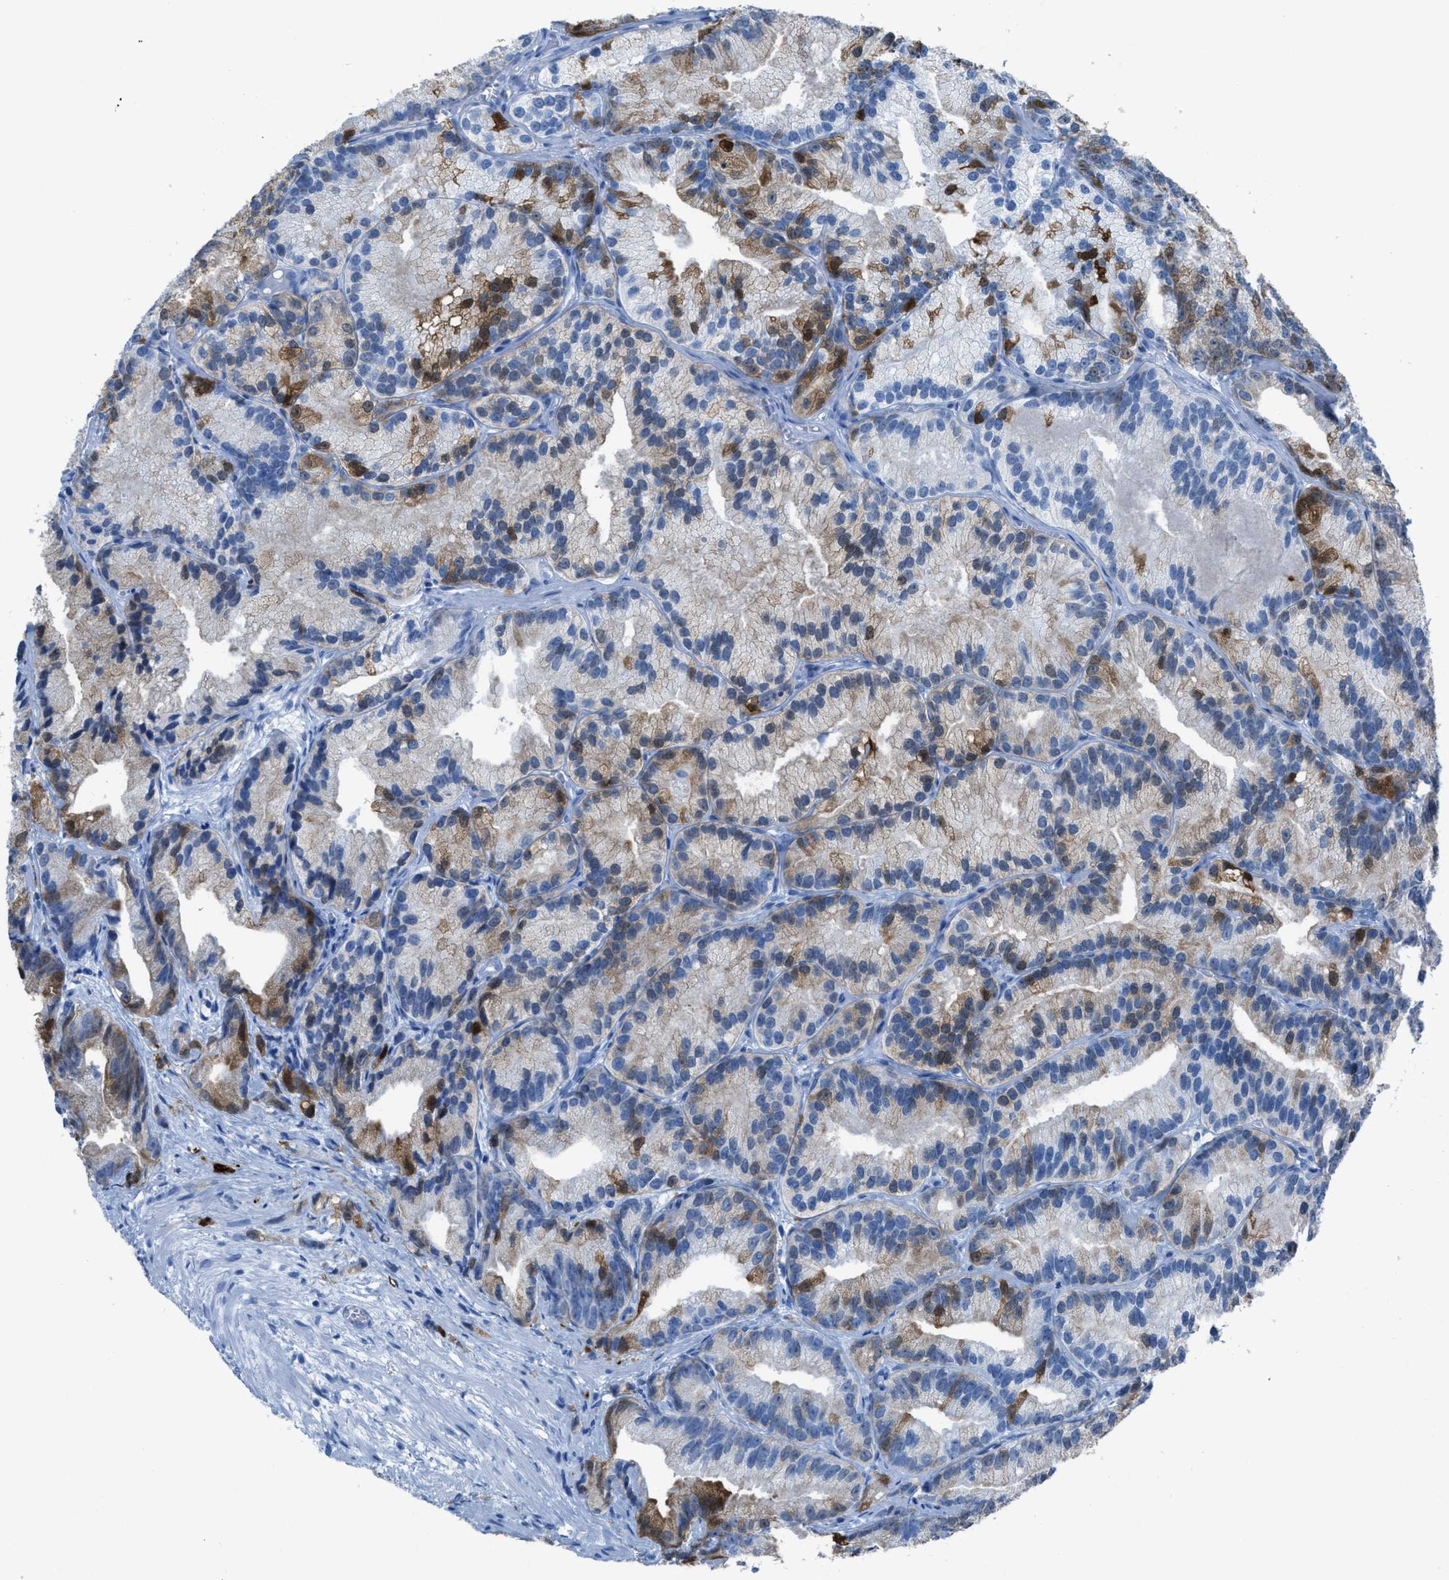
{"staining": {"intensity": "moderate", "quantity": "25%-75%", "location": "cytoplasmic/membranous"}, "tissue": "prostate cancer", "cell_type": "Tumor cells", "image_type": "cancer", "snomed": [{"axis": "morphology", "description": "Adenocarcinoma, Low grade"}, {"axis": "topography", "description": "Prostate"}], "caption": "A brown stain highlights moderate cytoplasmic/membranous positivity of a protein in prostate cancer tumor cells.", "gene": "CDKN2A", "patient": {"sex": "male", "age": 89}}